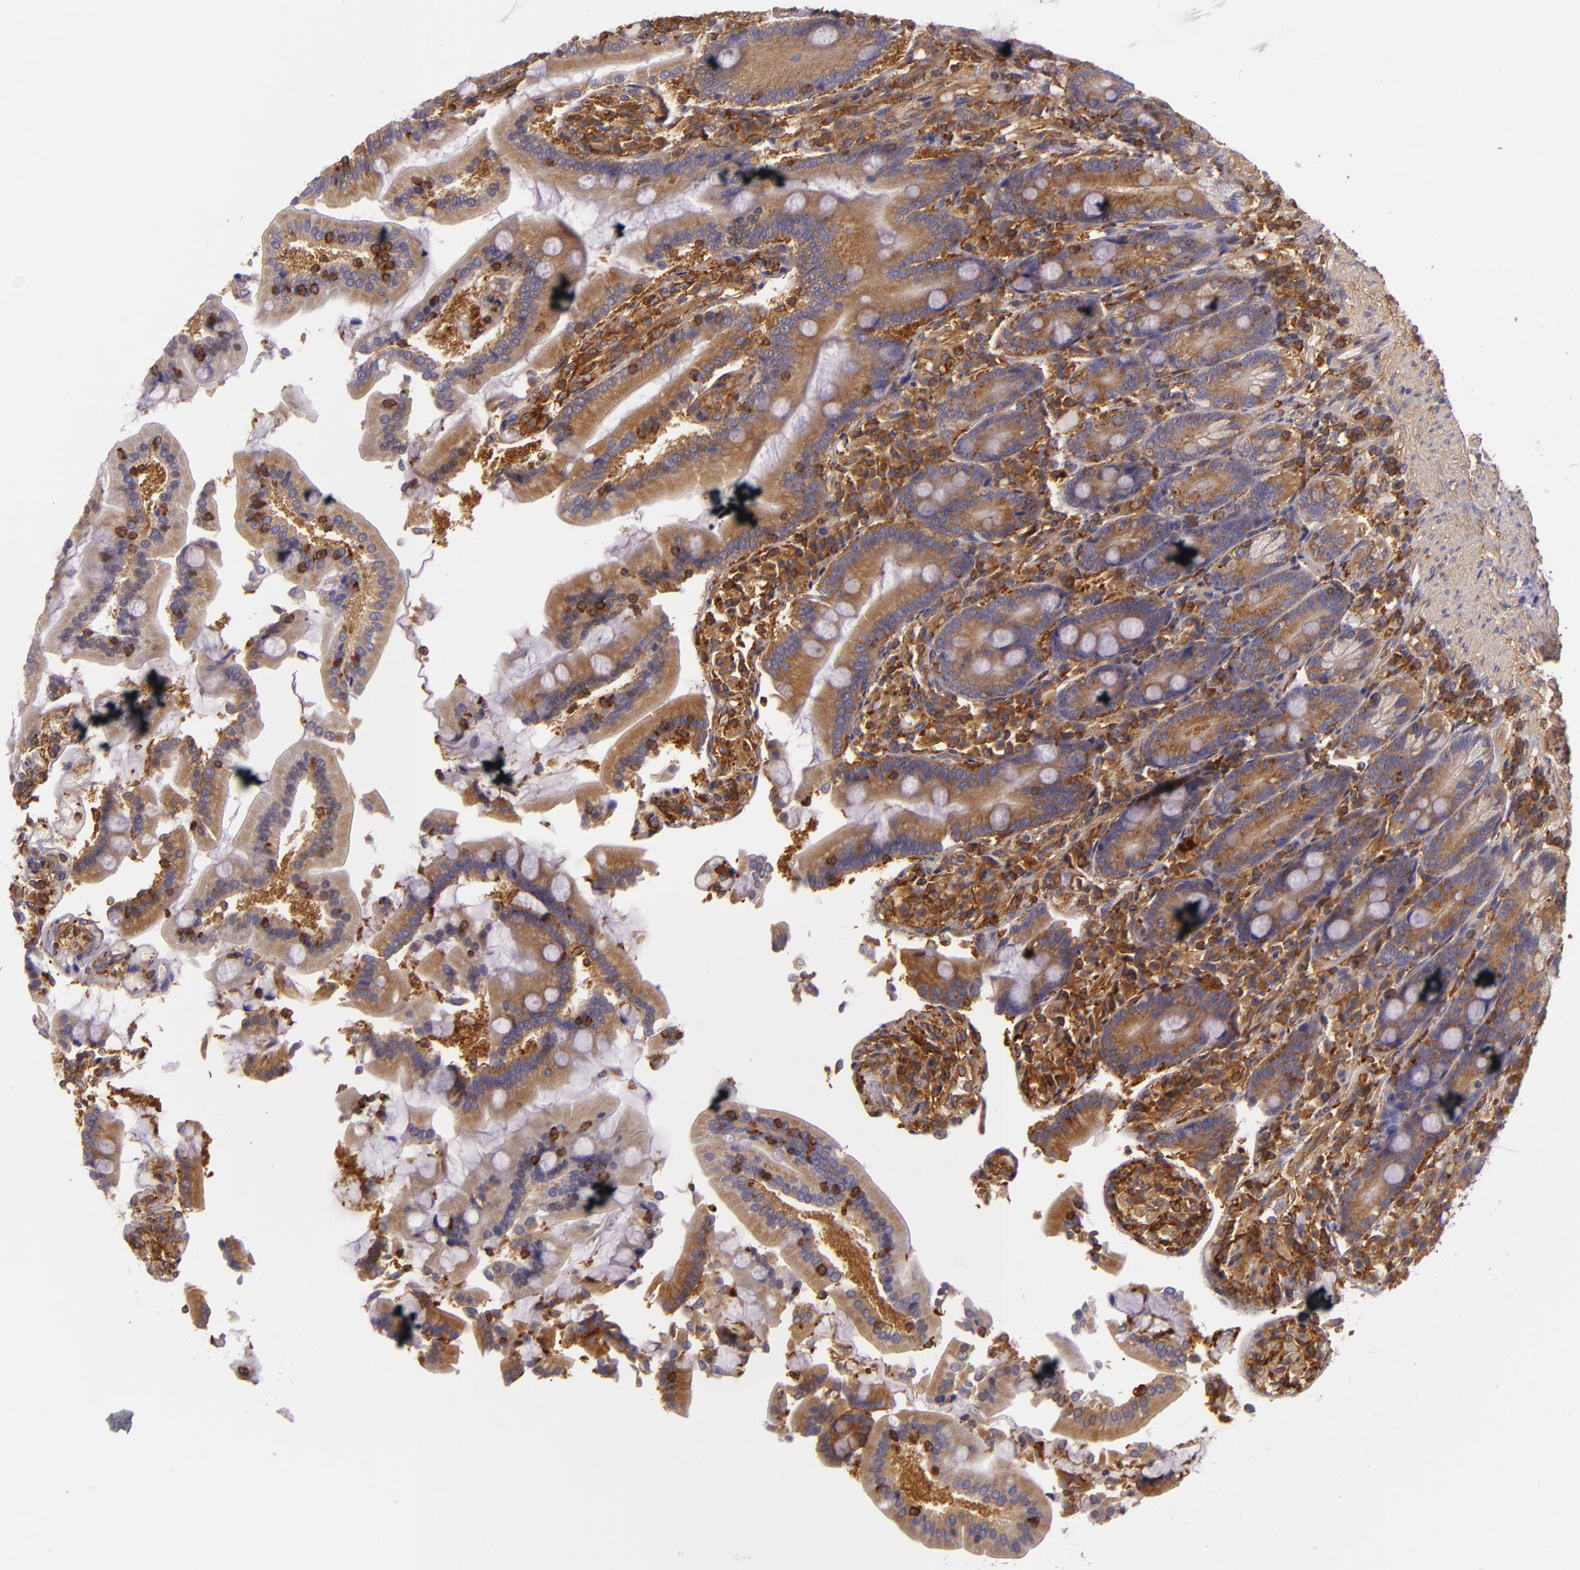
{"staining": {"intensity": "moderate", "quantity": ">75%", "location": "cytoplasmic/membranous"}, "tissue": "duodenum", "cell_type": "Glandular cells", "image_type": "normal", "snomed": [{"axis": "morphology", "description": "Normal tissue, NOS"}, {"axis": "topography", "description": "Duodenum"}], "caption": "Unremarkable duodenum shows moderate cytoplasmic/membranous positivity in approximately >75% of glandular cells.", "gene": "TLN1", "patient": {"sex": "female", "age": 64}}